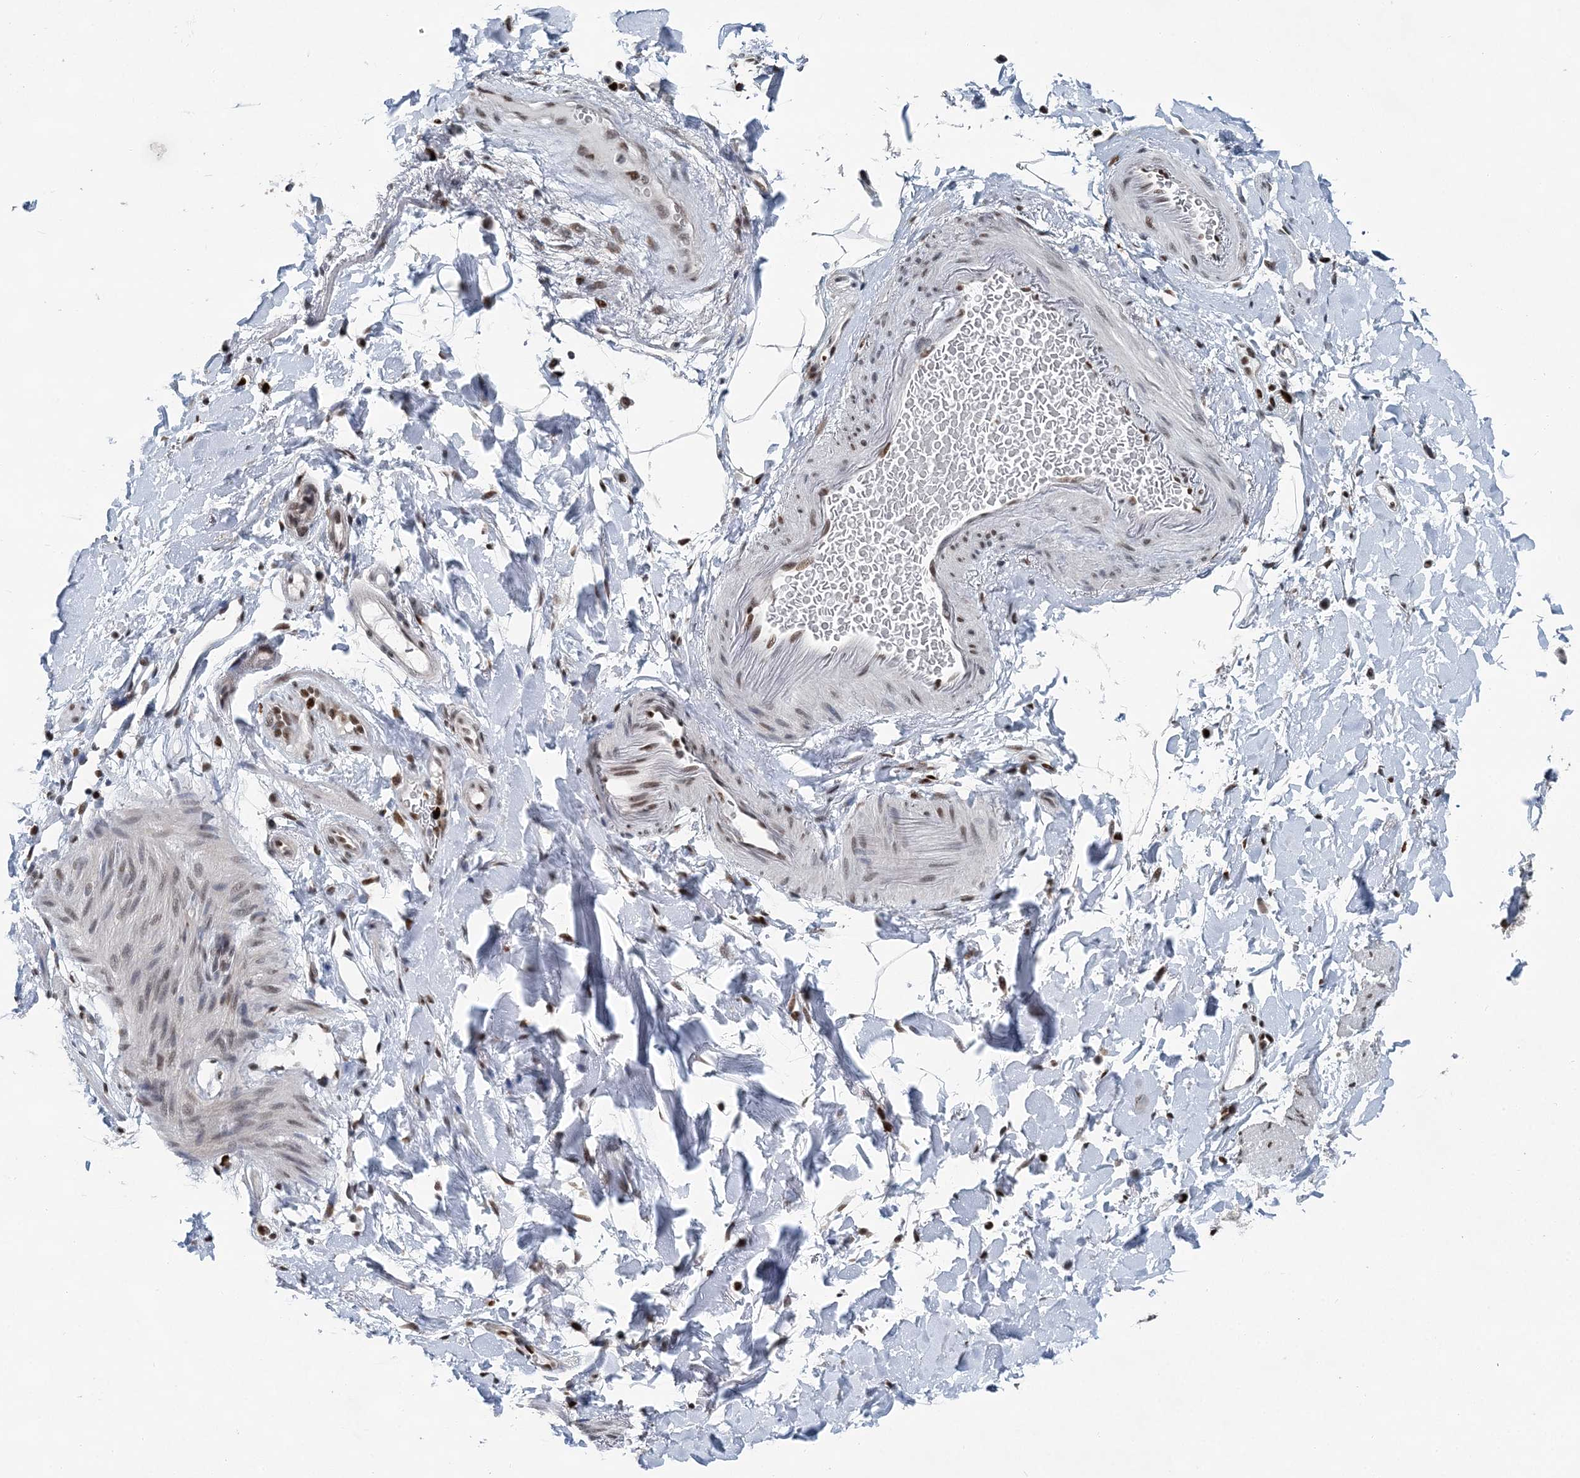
{"staining": {"intensity": "weak", "quantity": "<25%", "location": "nuclear"}, "tissue": "smooth muscle", "cell_type": "Smooth muscle cells", "image_type": "normal", "snomed": [{"axis": "morphology", "description": "Normal tissue, NOS"}, {"axis": "topography", "description": "Smooth muscle"}, {"axis": "topography", "description": "Small intestine"}], "caption": "There is no significant positivity in smooth muscle cells of smooth muscle.", "gene": "HAT1", "patient": {"sex": "female", "age": 84}}